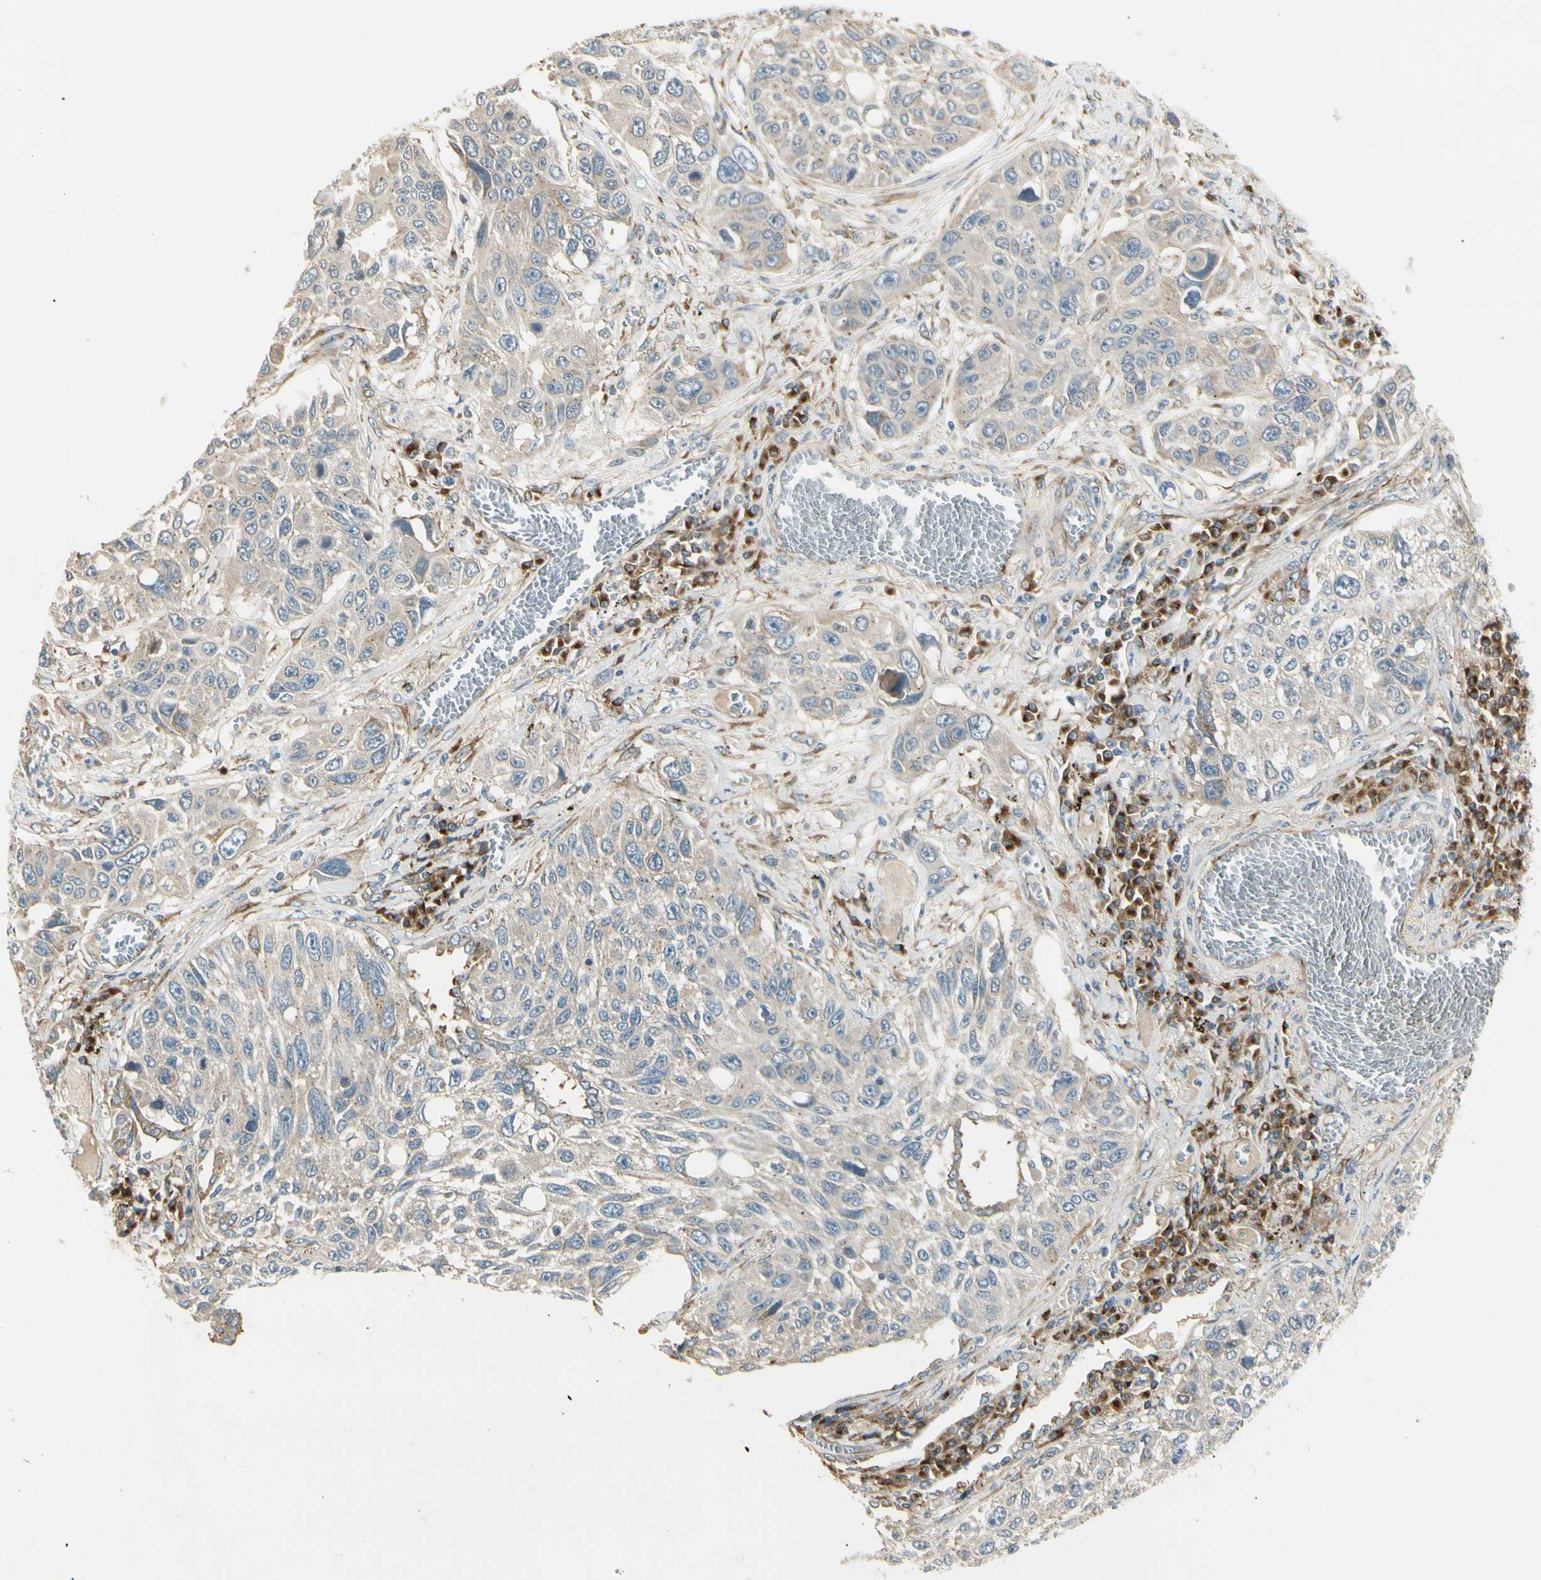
{"staining": {"intensity": "weak", "quantity": ">75%", "location": "cytoplasmic/membranous"}, "tissue": "lung cancer", "cell_type": "Tumor cells", "image_type": "cancer", "snomed": [{"axis": "morphology", "description": "Squamous cell carcinoma, NOS"}, {"axis": "topography", "description": "Lung"}], "caption": "Lung squamous cell carcinoma stained with immunohistochemistry (IHC) exhibits weak cytoplasmic/membranous expression in approximately >75% of tumor cells.", "gene": "MANSC1", "patient": {"sex": "male", "age": 71}}